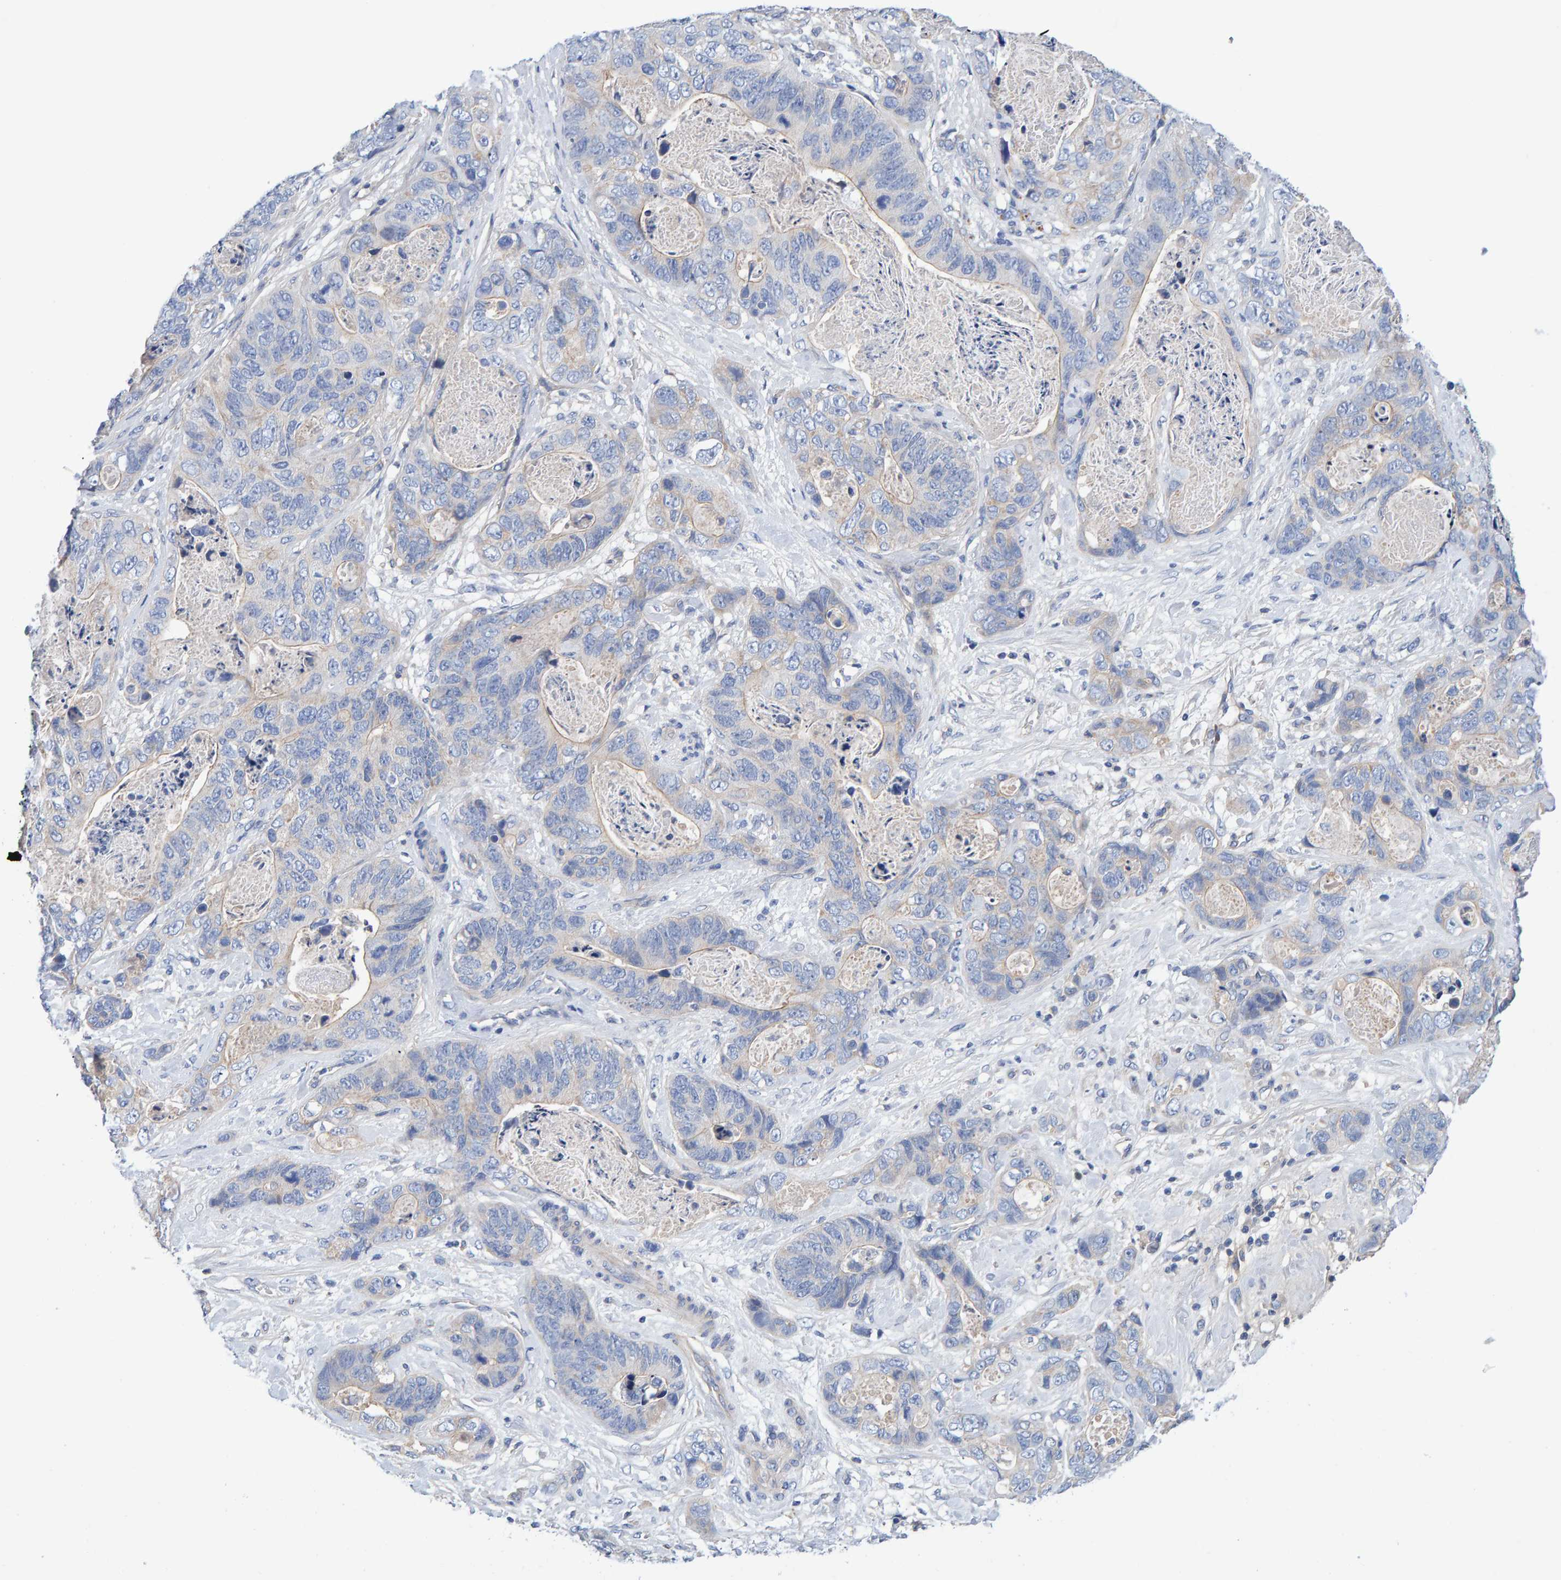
{"staining": {"intensity": "negative", "quantity": "none", "location": "none"}, "tissue": "stomach cancer", "cell_type": "Tumor cells", "image_type": "cancer", "snomed": [{"axis": "morphology", "description": "Normal tissue, NOS"}, {"axis": "morphology", "description": "Adenocarcinoma, NOS"}, {"axis": "topography", "description": "Stomach"}], "caption": "A high-resolution histopathology image shows immunohistochemistry staining of stomach cancer (adenocarcinoma), which shows no significant positivity in tumor cells.", "gene": "EFR3A", "patient": {"sex": "female", "age": 89}}